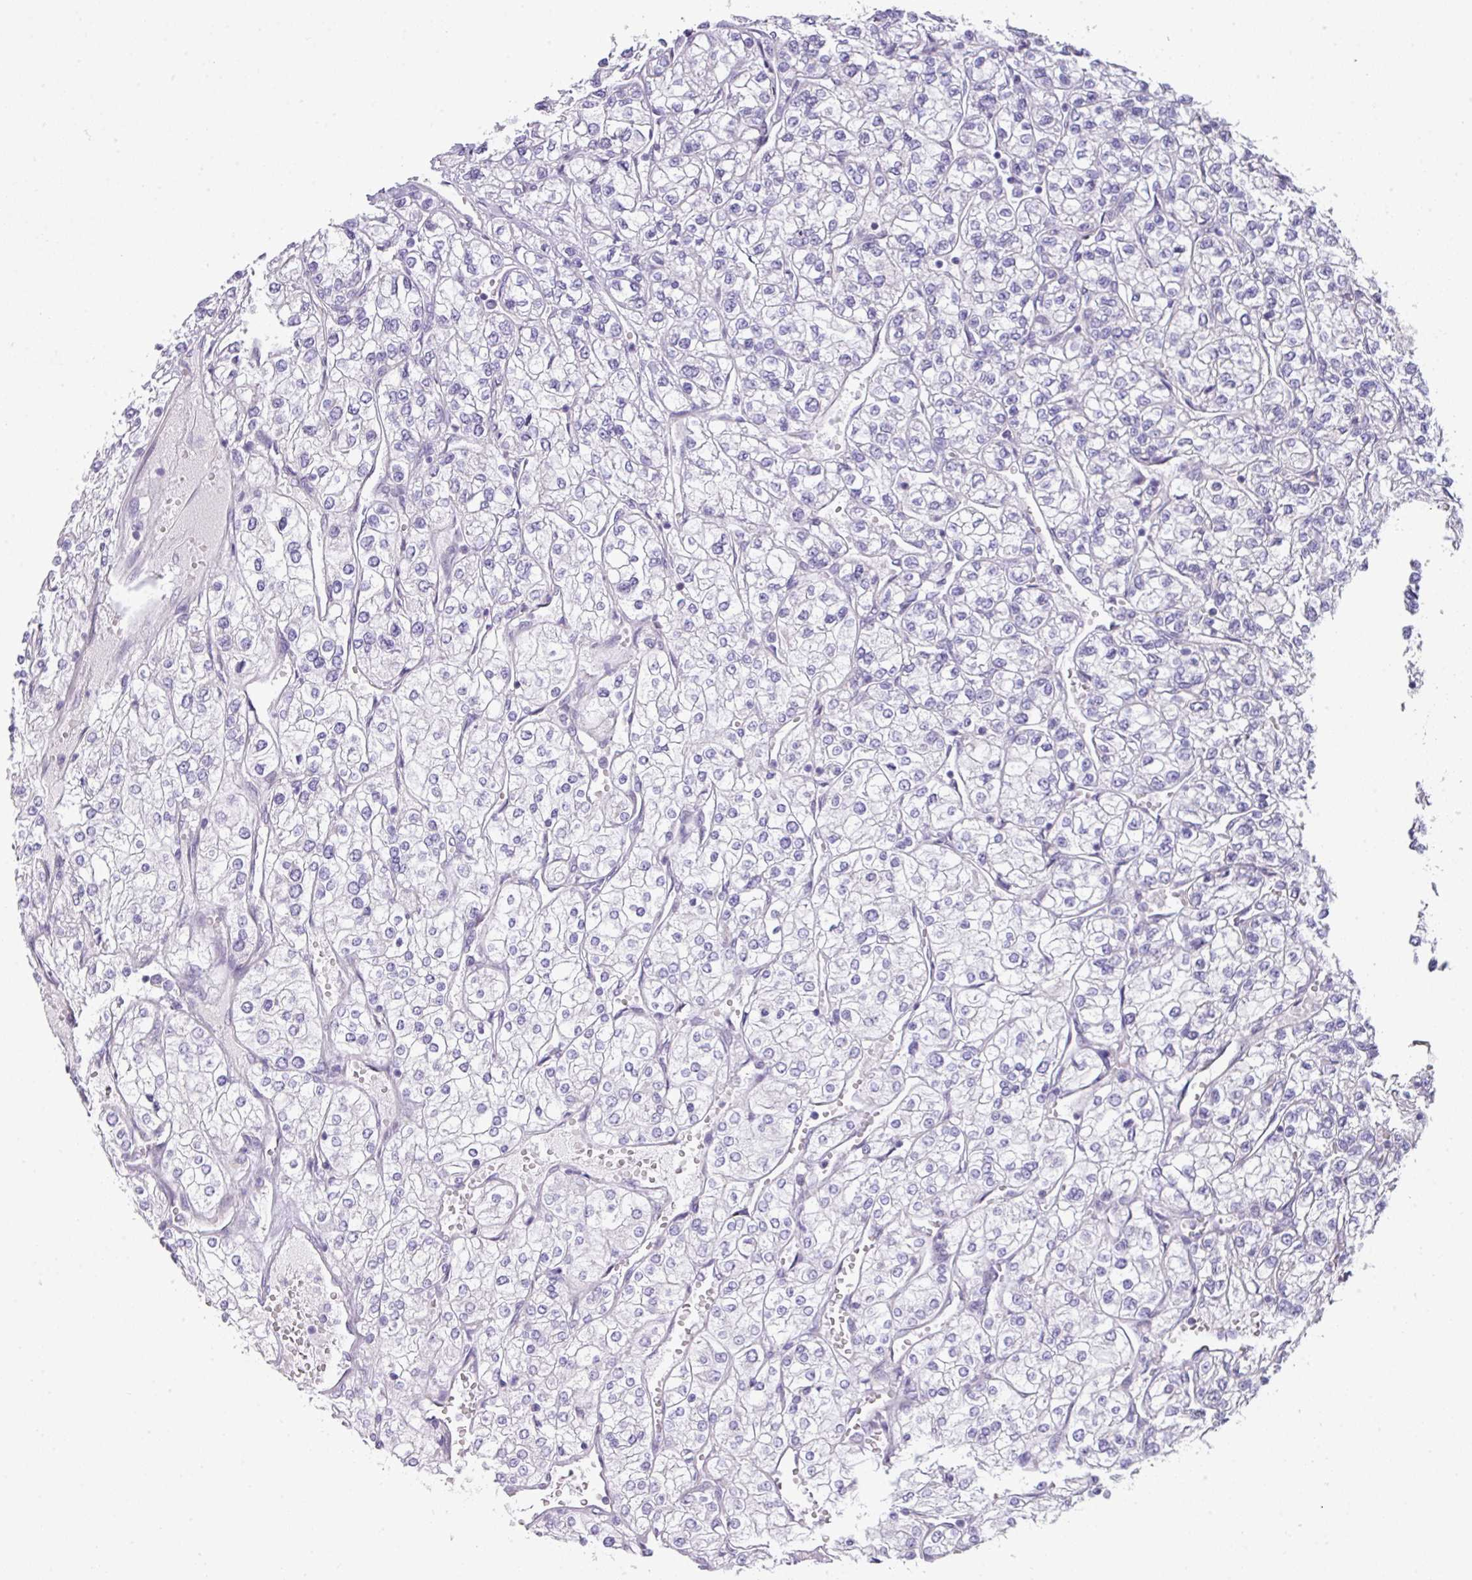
{"staining": {"intensity": "negative", "quantity": "none", "location": "none"}, "tissue": "renal cancer", "cell_type": "Tumor cells", "image_type": "cancer", "snomed": [{"axis": "morphology", "description": "Adenocarcinoma, NOS"}, {"axis": "topography", "description": "Kidney"}], "caption": "Immunohistochemical staining of human renal adenocarcinoma reveals no significant positivity in tumor cells. The staining was performed using DAB (3,3'-diaminobenzidine) to visualize the protein expression in brown, while the nuclei were stained in blue with hematoxylin (Magnification: 20x).", "gene": "ANKRD13B", "patient": {"sex": "male", "age": 80}}